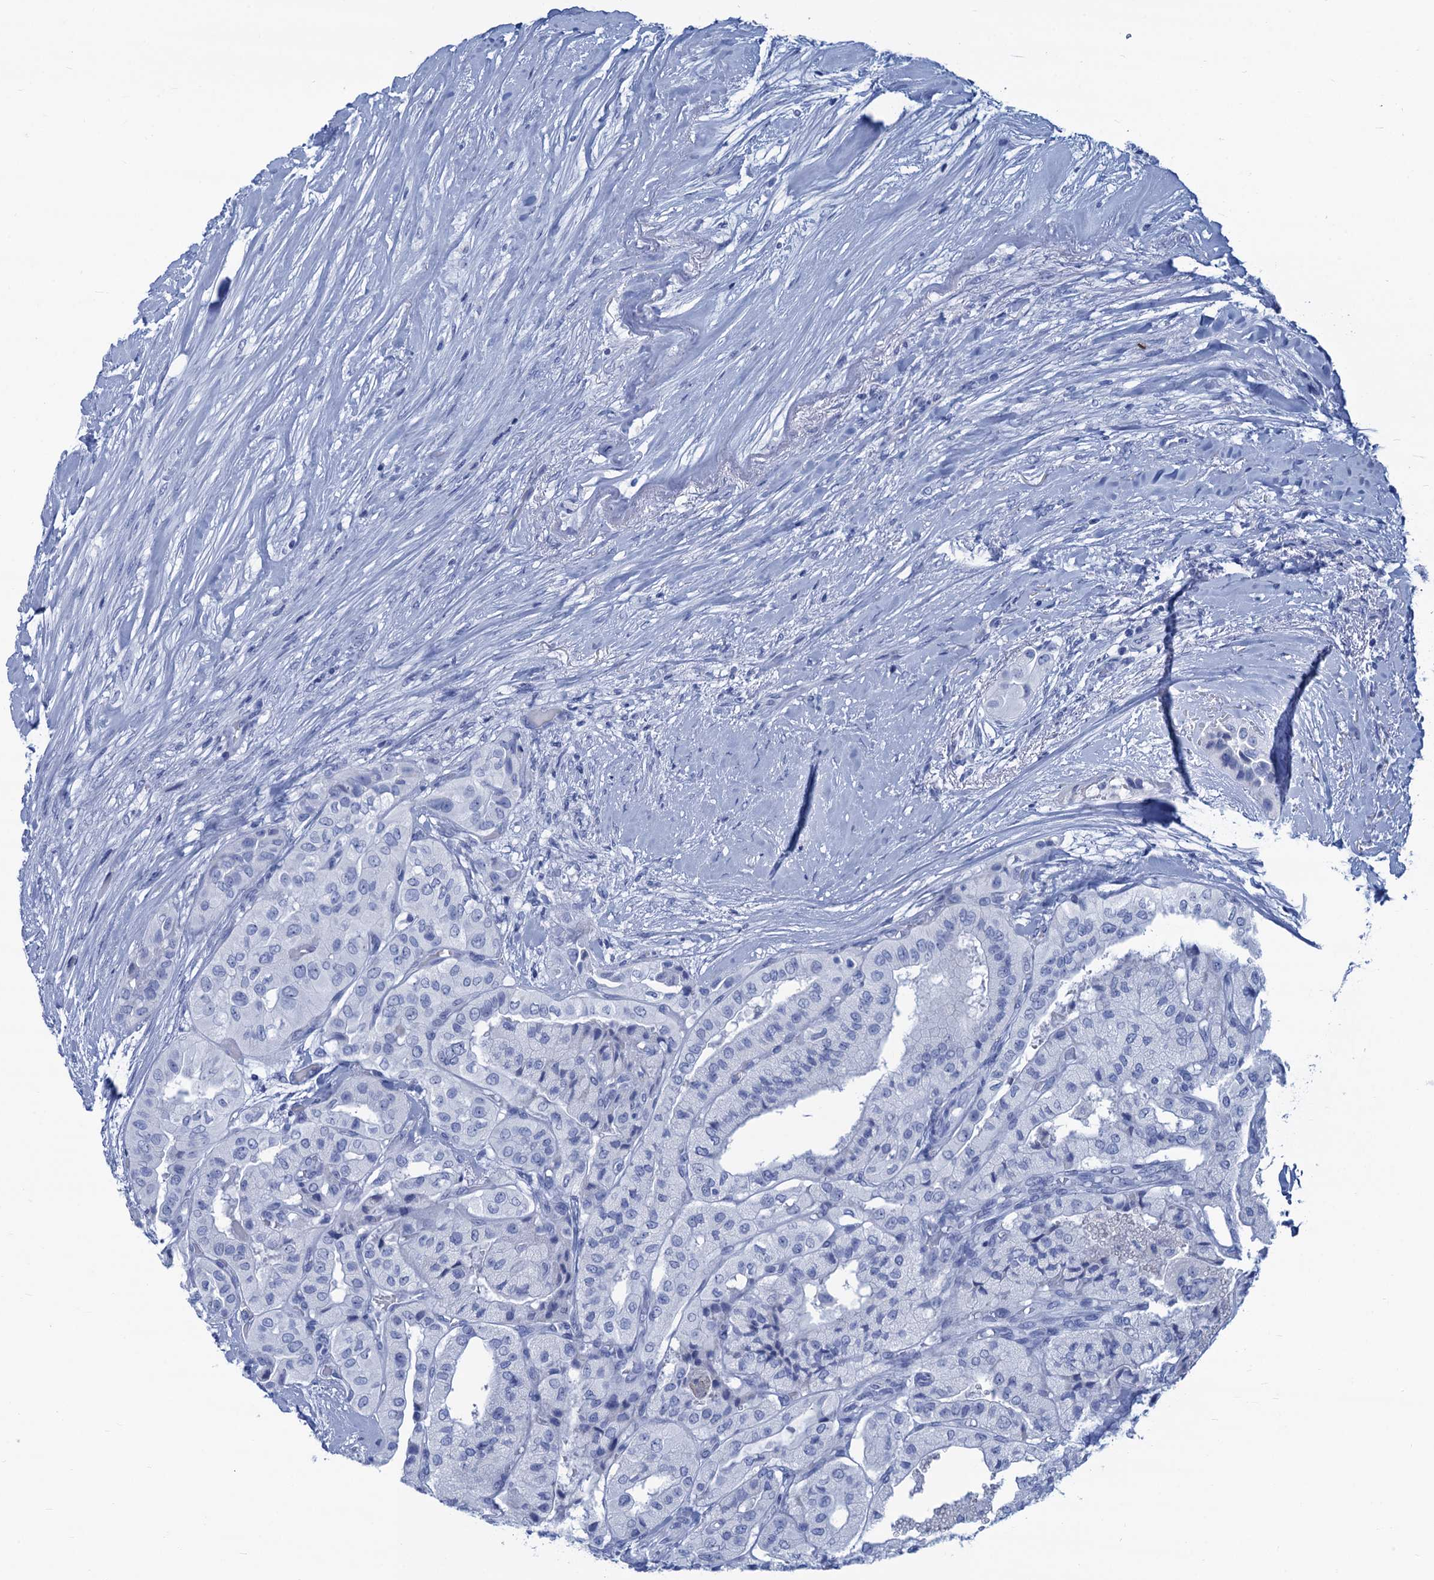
{"staining": {"intensity": "negative", "quantity": "none", "location": "none"}, "tissue": "thyroid cancer", "cell_type": "Tumor cells", "image_type": "cancer", "snomed": [{"axis": "morphology", "description": "Papillary adenocarcinoma, NOS"}, {"axis": "topography", "description": "Thyroid gland"}], "caption": "High magnification brightfield microscopy of thyroid cancer stained with DAB (brown) and counterstained with hematoxylin (blue): tumor cells show no significant positivity.", "gene": "CABYR", "patient": {"sex": "female", "age": 59}}